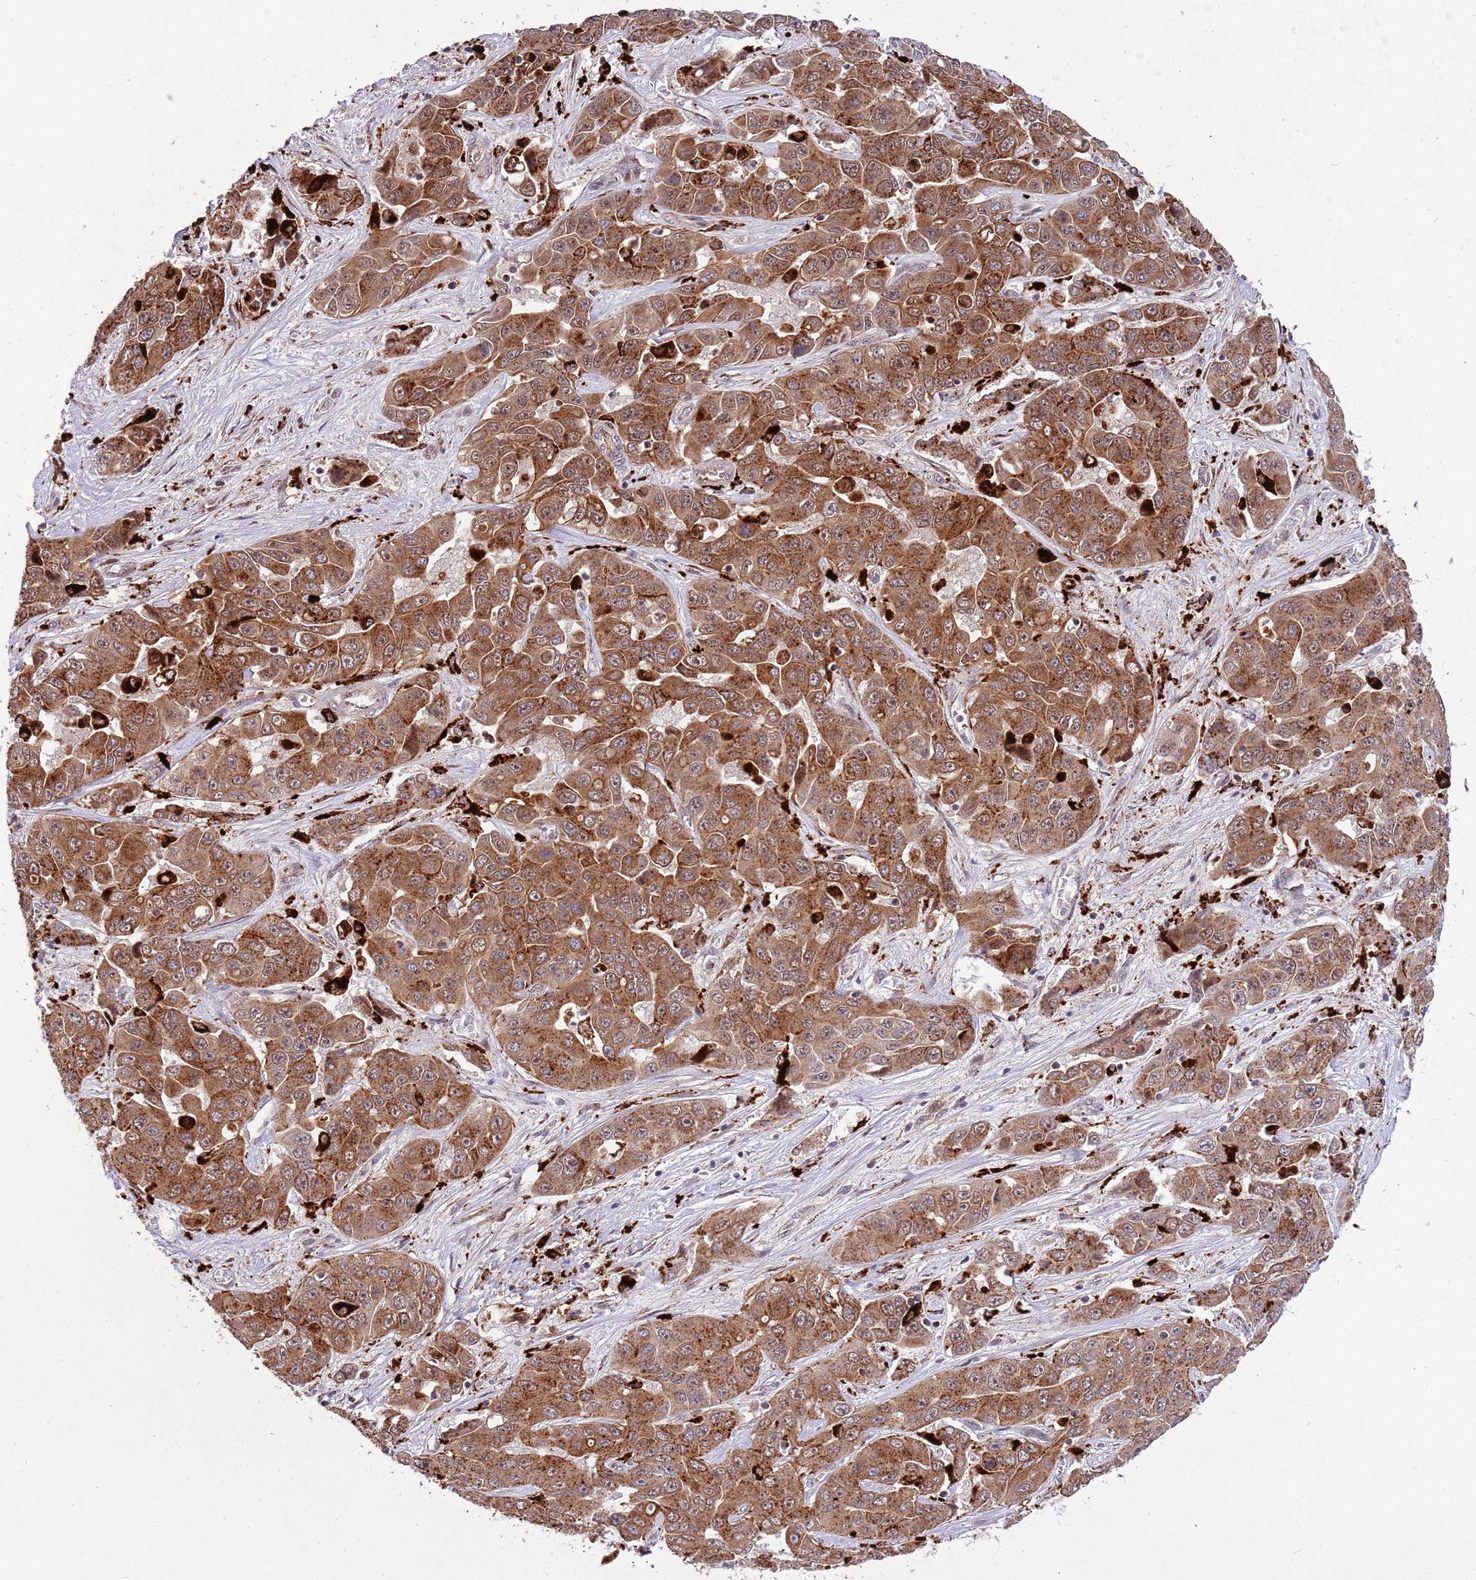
{"staining": {"intensity": "strong", "quantity": ">75%", "location": "cytoplasmic/membranous"}, "tissue": "liver cancer", "cell_type": "Tumor cells", "image_type": "cancer", "snomed": [{"axis": "morphology", "description": "Cholangiocarcinoma"}, {"axis": "topography", "description": "Liver"}], "caption": "Liver cholangiocarcinoma stained with a protein marker displays strong staining in tumor cells.", "gene": "TRIM27", "patient": {"sex": "female", "age": 52}}